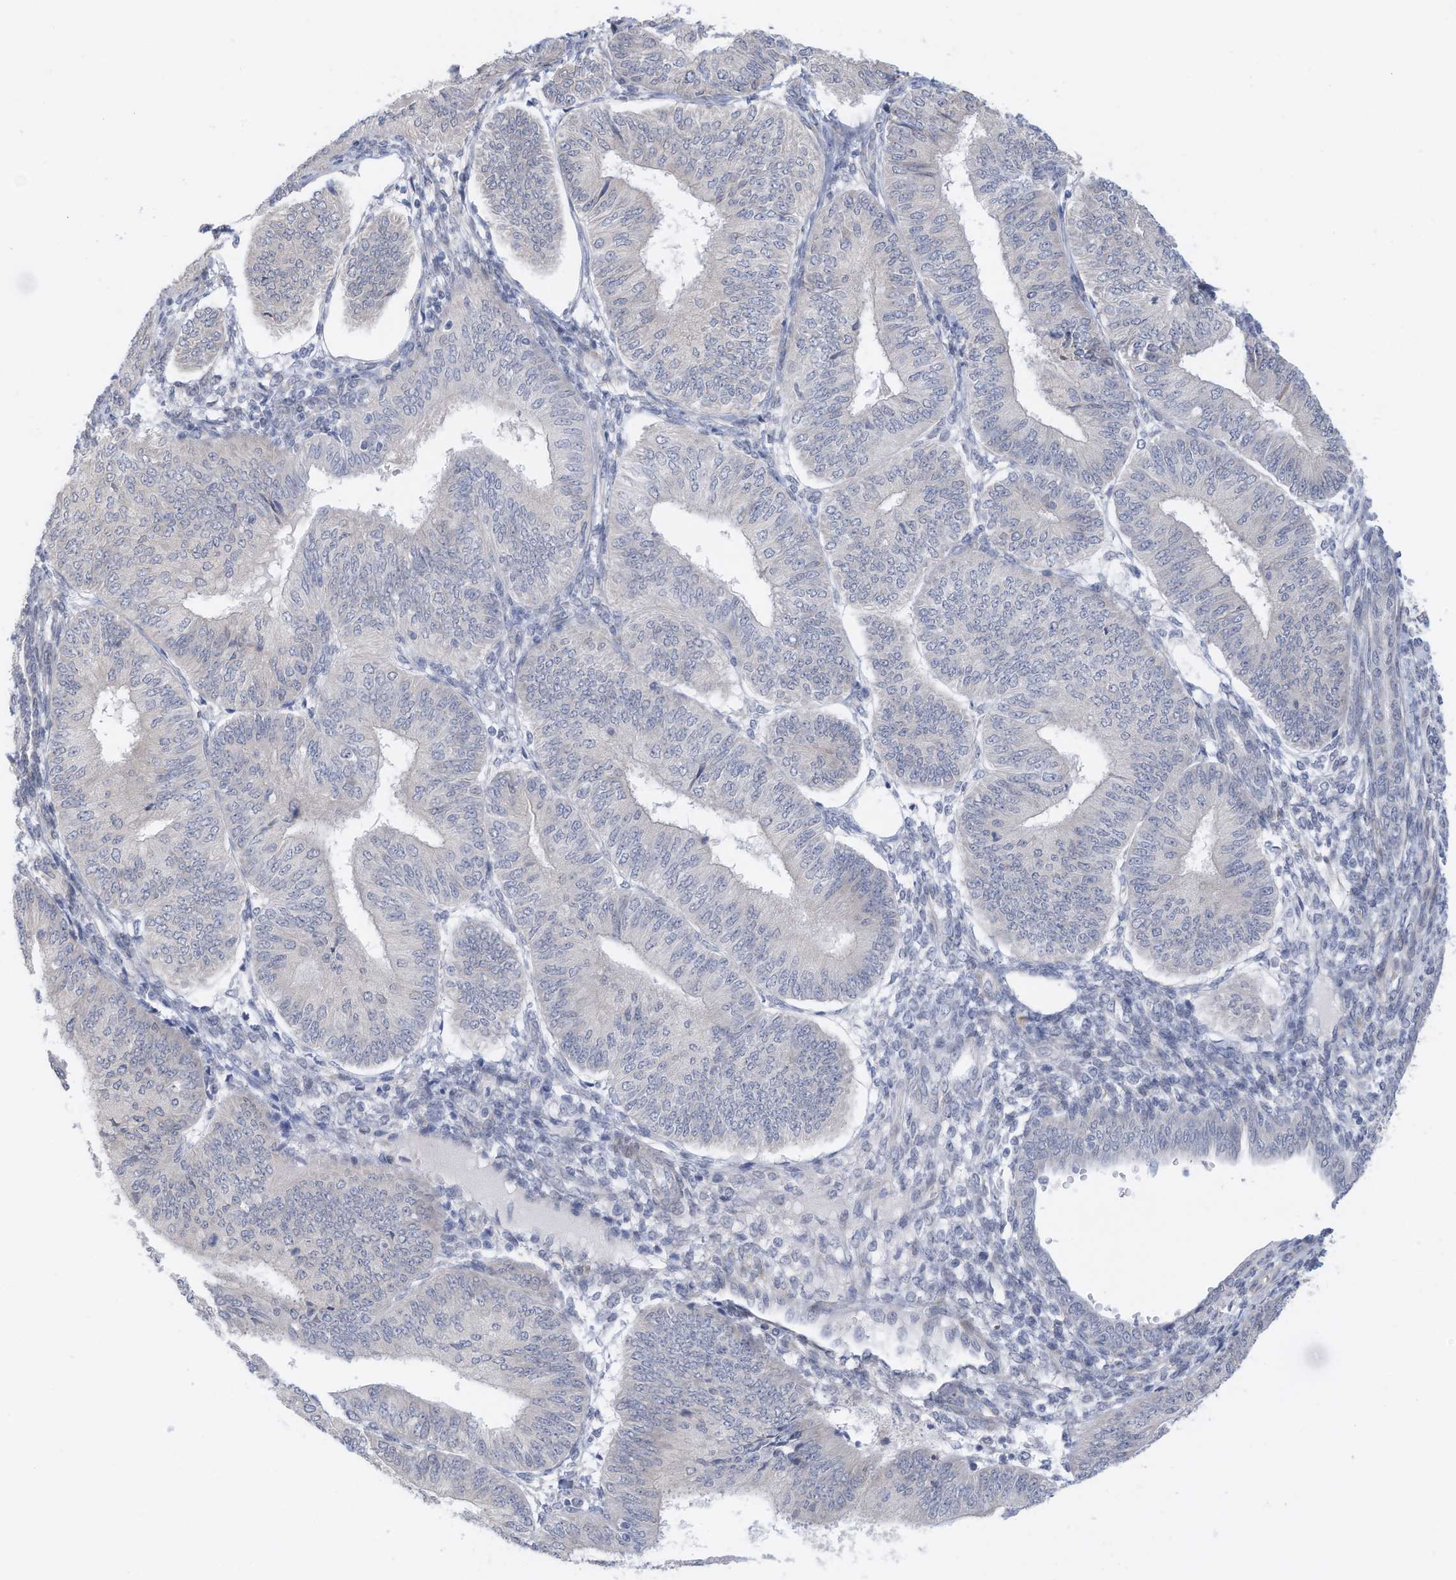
{"staining": {"intensity": "negative", "quantity": "none", "location": "none"}, "tissue": "endometrial cancer", "cell_type": "Tumor cells", "image_type": "cancer", "snomed": [{"axis": "morphology", "description": "Adenocarcinoma, NOS"}, {"axis": "topography", "description": "Endometrium"}], "caption": "Immunohistochemical staining of human endometrial adenocarcinoma shows no significant expression in tumor cells.", "gene": "ZNF292", "patient": {"sex": "female", "age": 58}}